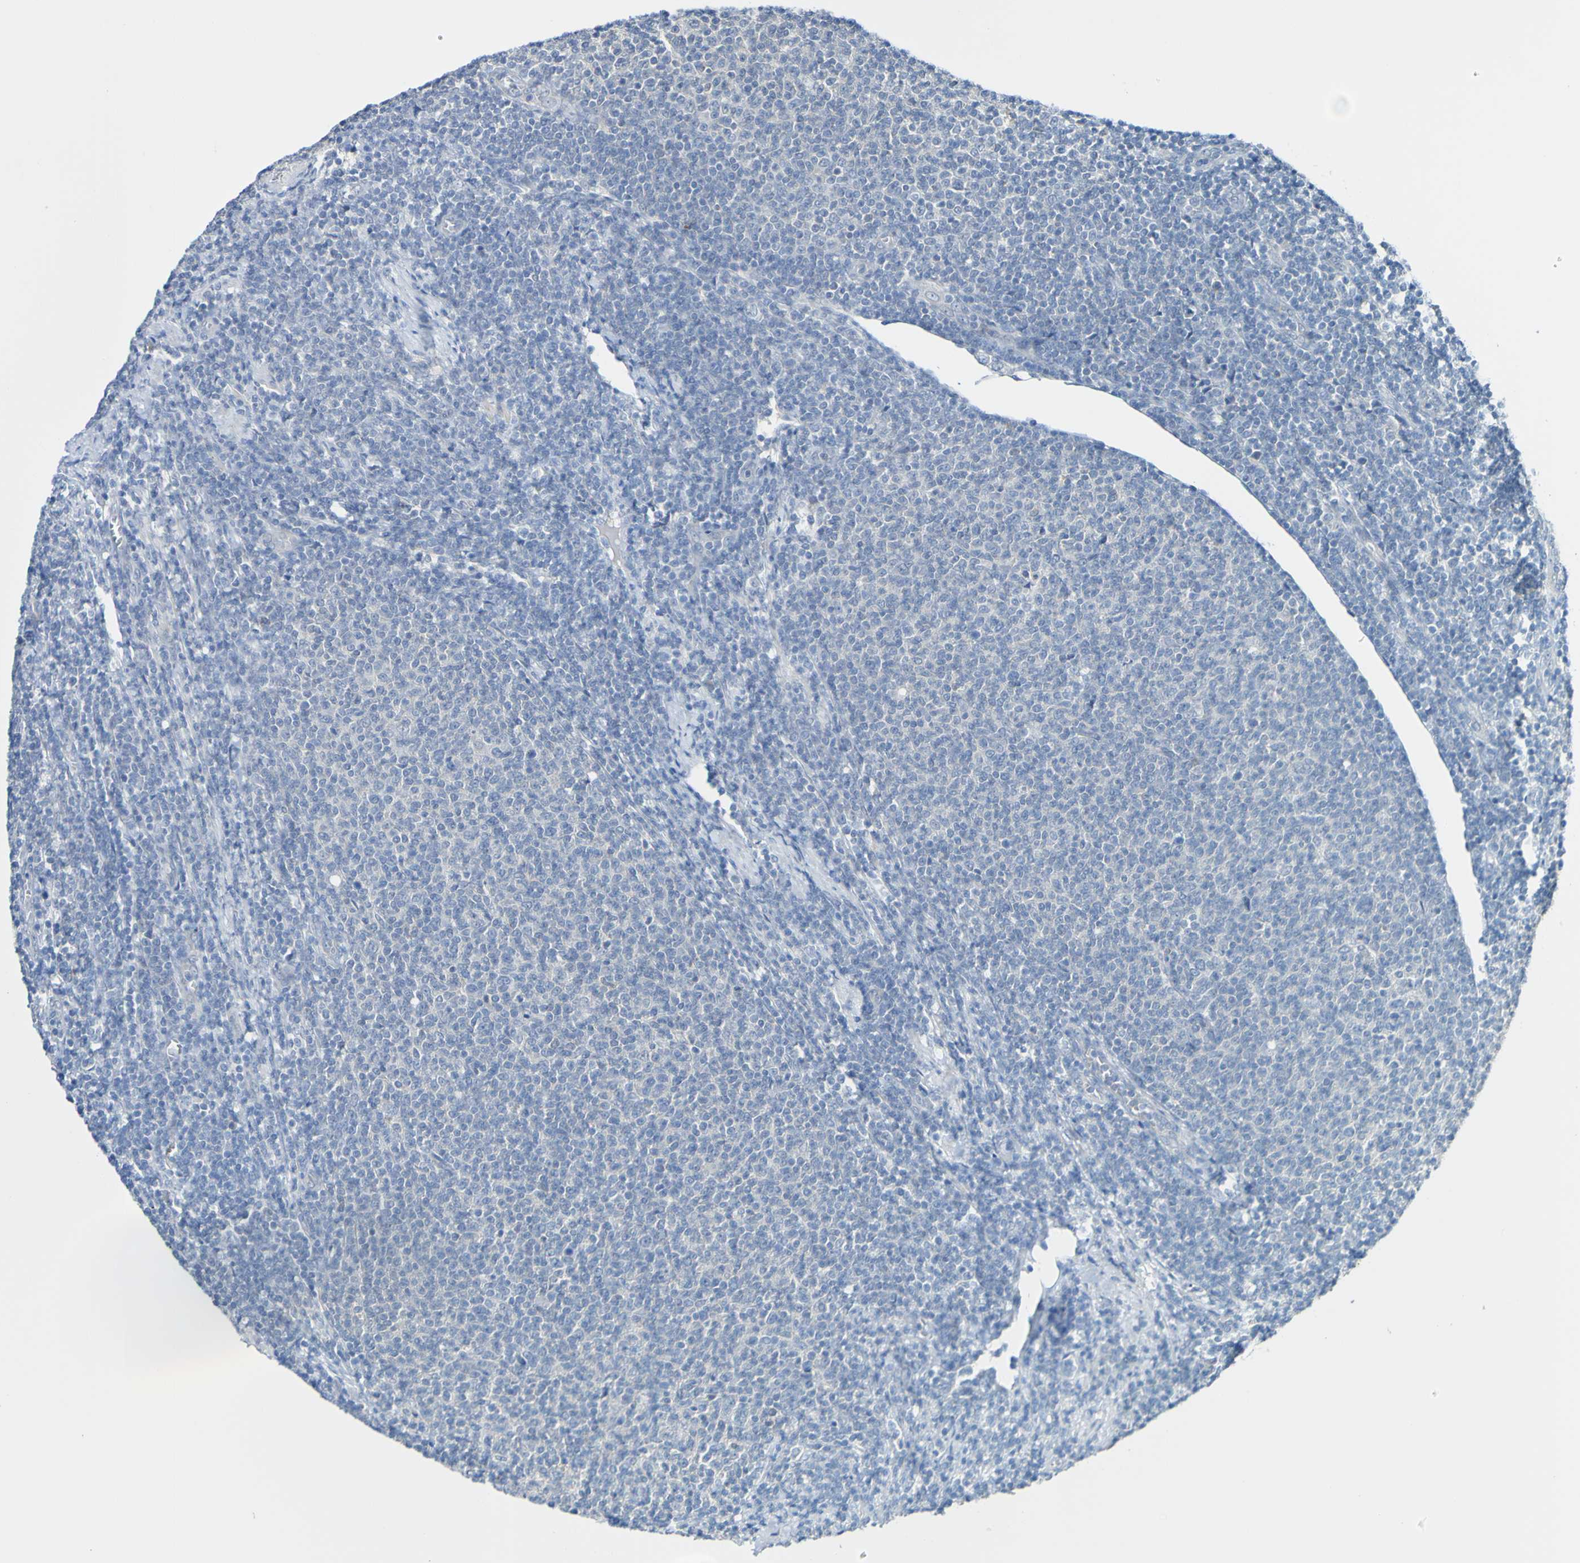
{"staining": {"intensity": "negative", "quantity": "none", "location": "none"}, "tissue": "lymphoma", "cell_type": "Tumor cells", "image_type": "cancer", "snomed": [{"axis": "morphology", "description": "Malignant lymphoma, non-Hodgkin's type, Low grade"}, {"axis": "topography", "description": "Lymph node"}], "caption": "IHC histopathology image of neoplastic tissue: lymphoma stained with DAB displays no significant protein staining in tumor cells.", "gene": "ACMSD", "patient": {"sex": "male", "age": 66}}